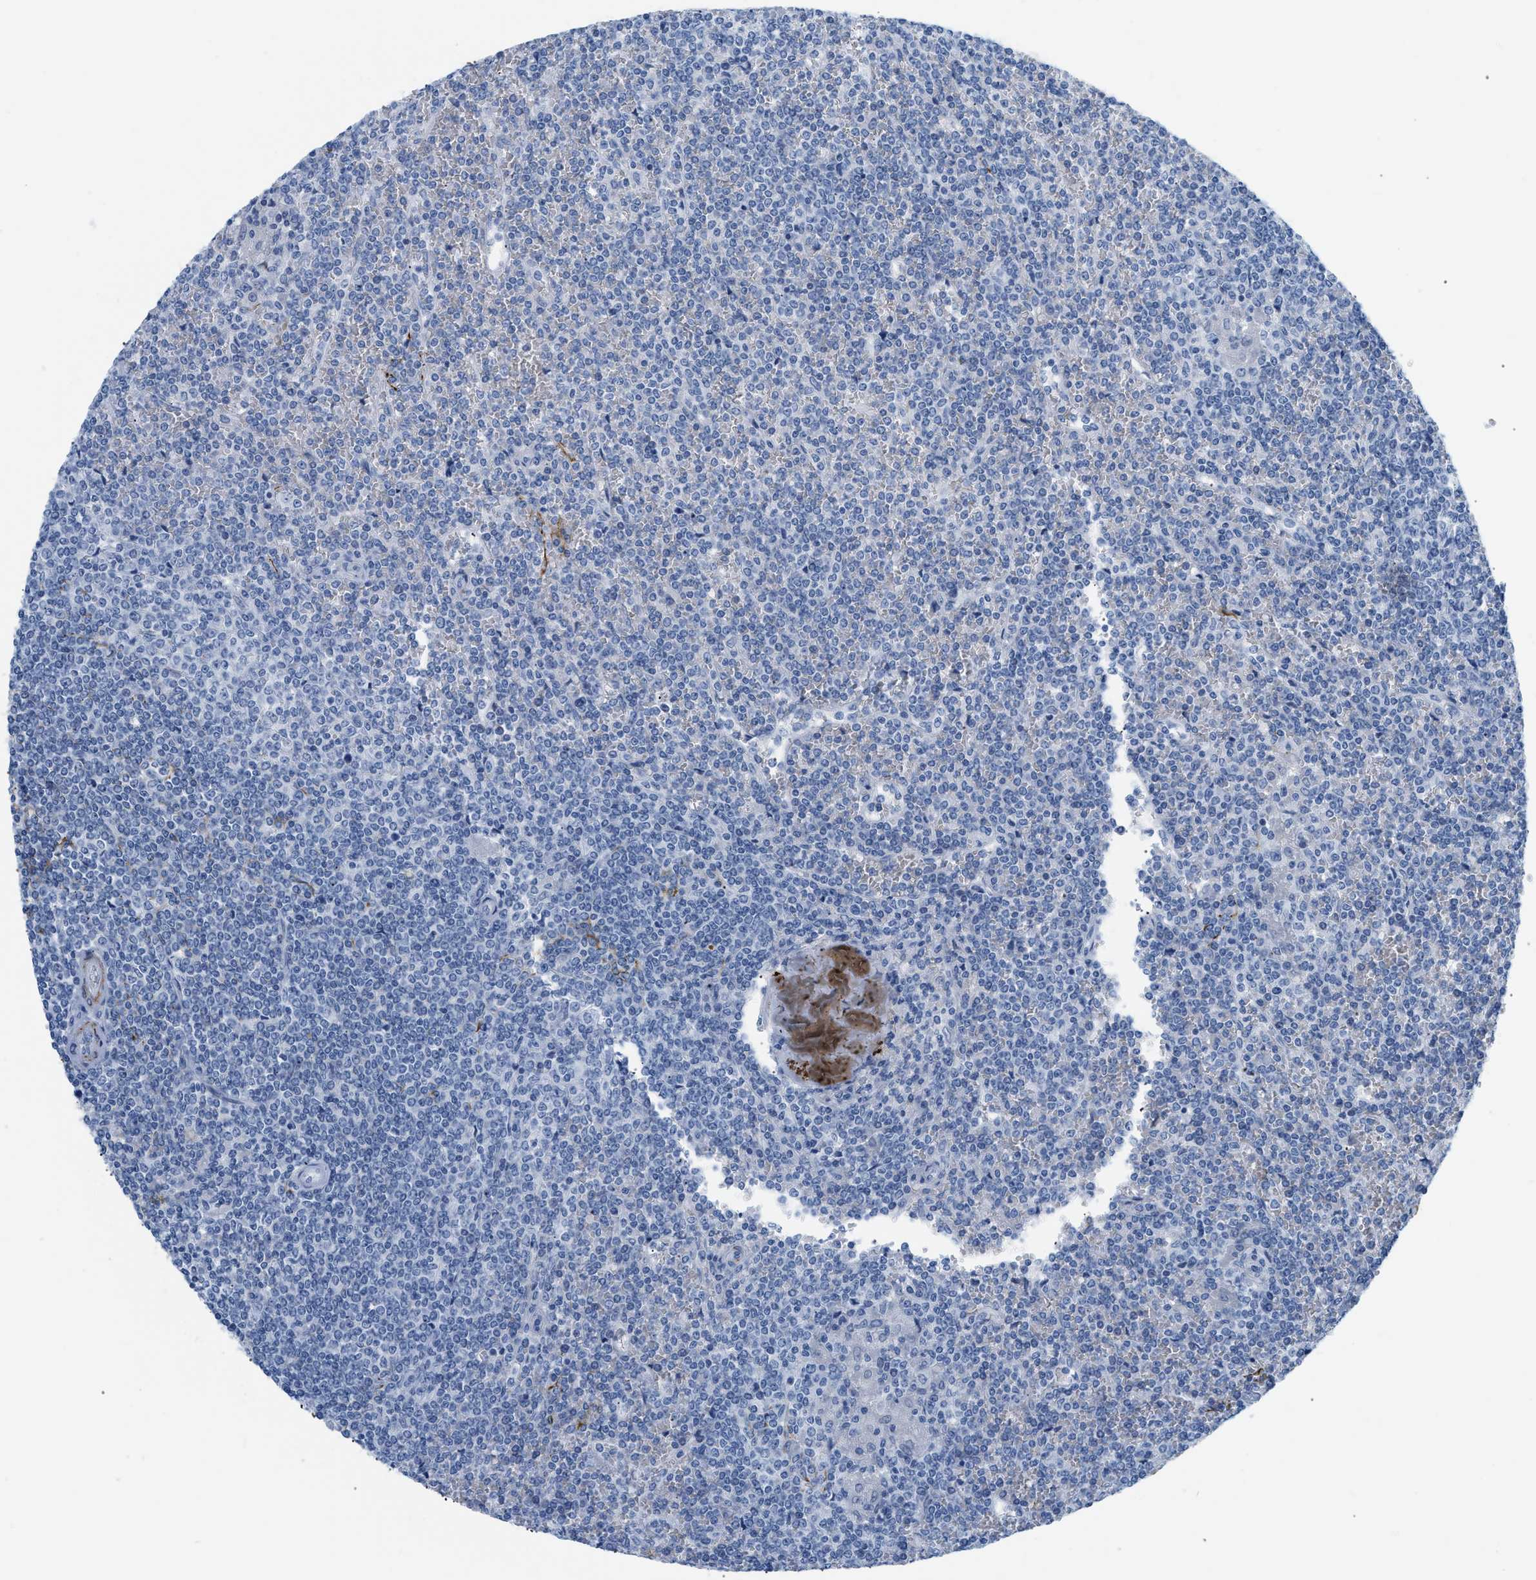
{"staining": {"intensity": "negative", "quantity": "none", "location": "none"}, "tissue": "lymphoma", "cell_type": "Tumor cells", "image_type": "cancer", "snomed": [{"axis": "morphology", "description": "Malignant lymphoma, non-Hodgkin's type, Low grade"}, {"axis": "topography", "description": "Spleen"}], "caption": "Human low-grade malignant lymphoma, non-Hodgkin's type stained for a protein using immunohistochemistry exhibits no positivity in tumor cells.", "gene": "DES", "patient": {"sex": "female", "age": 19}}